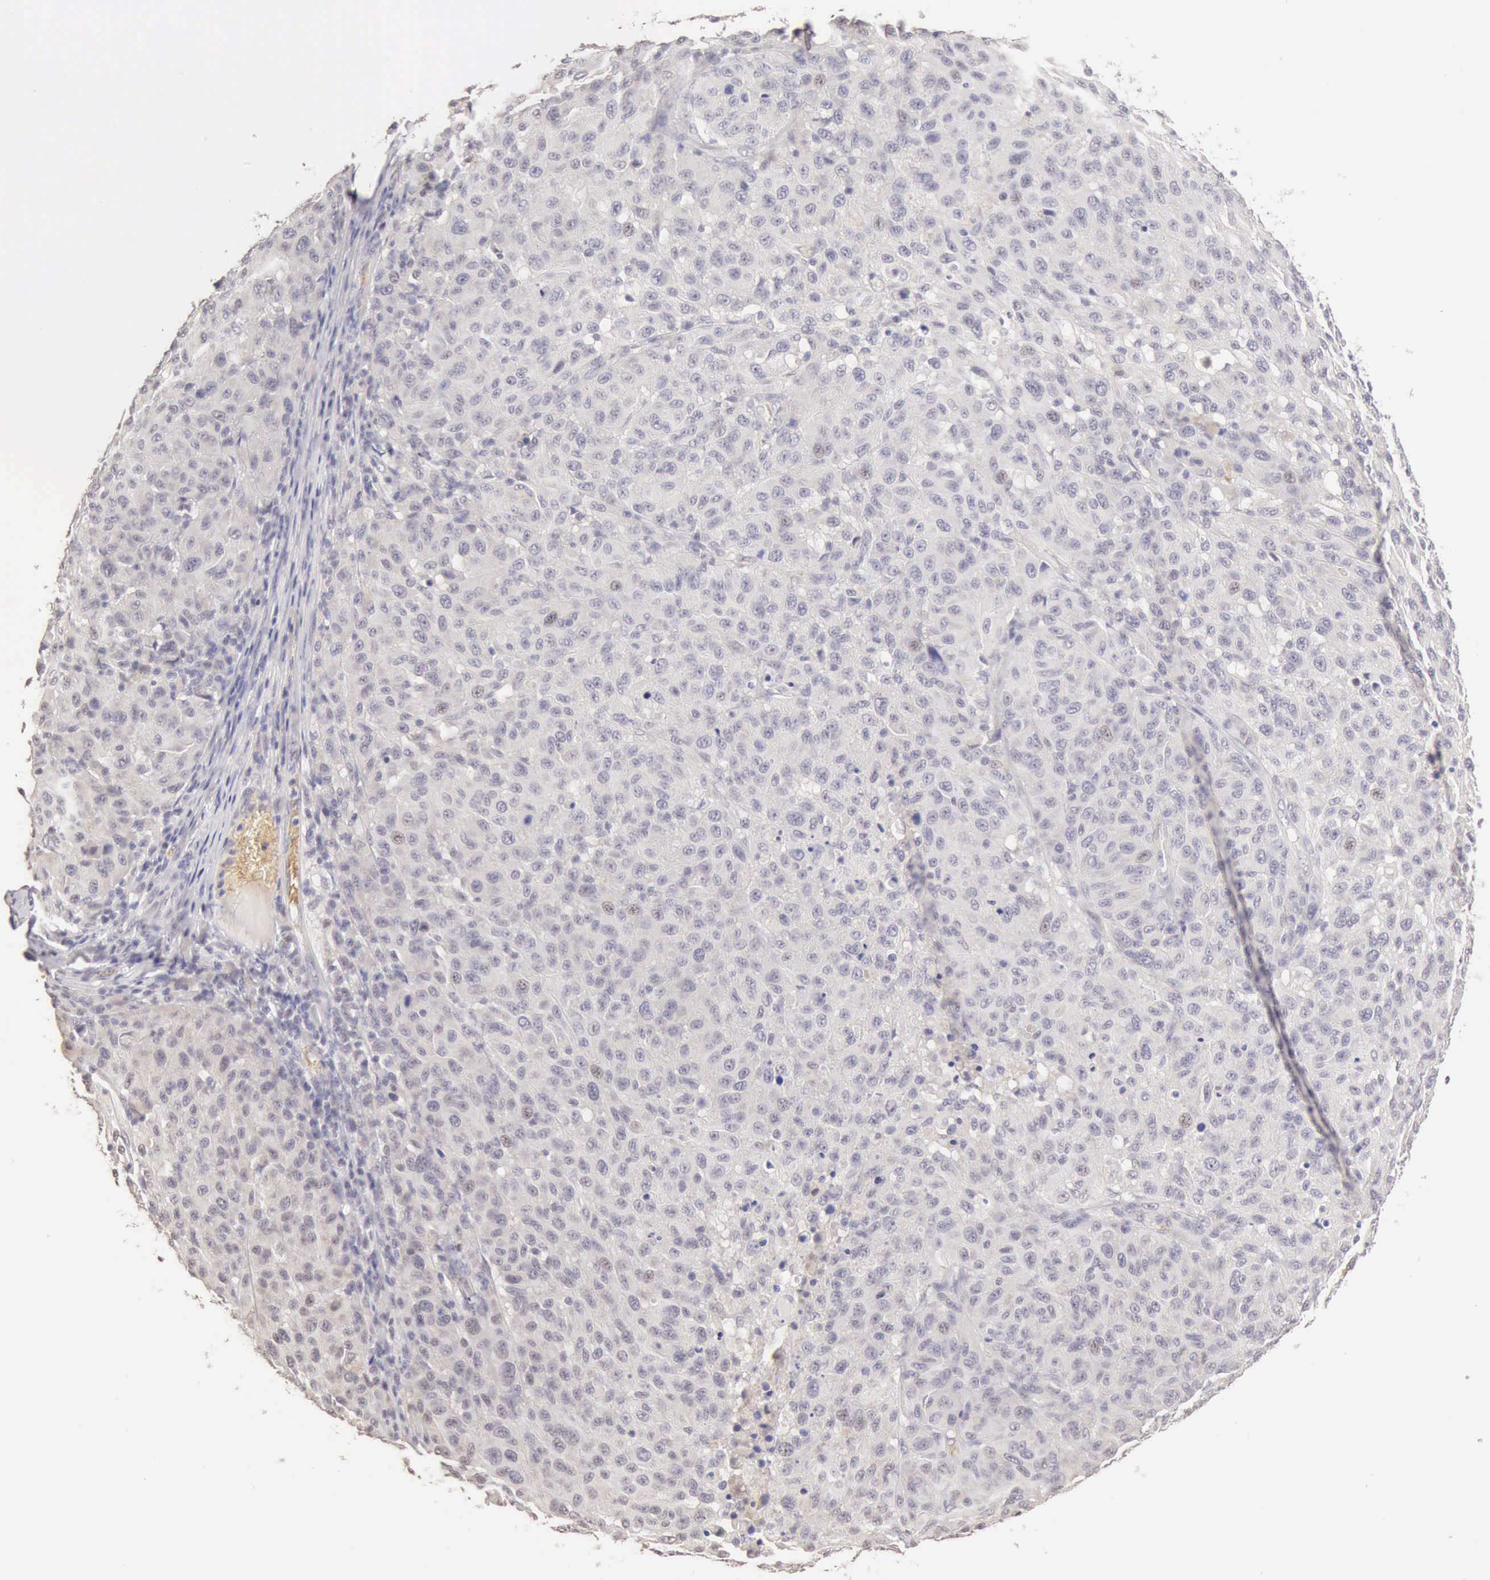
{"staining": {"intensity": "negative", "quantity": "none", "location": "none"}, "tissue": "melanoma", "cell_type": "Tumor cells", "image_type": "cancer", "snomed": [{"axis": "morphology", "description": "Malignant melanoma, NOS"}, {"axis": "topography", "description": "Skin"}], "caption": "Immunohistochemical staining of human malignant melanoma exhibits no significant staining in tumor cells.", "gene": "CFI", "patient": {"sex": "female", "age": 77}}